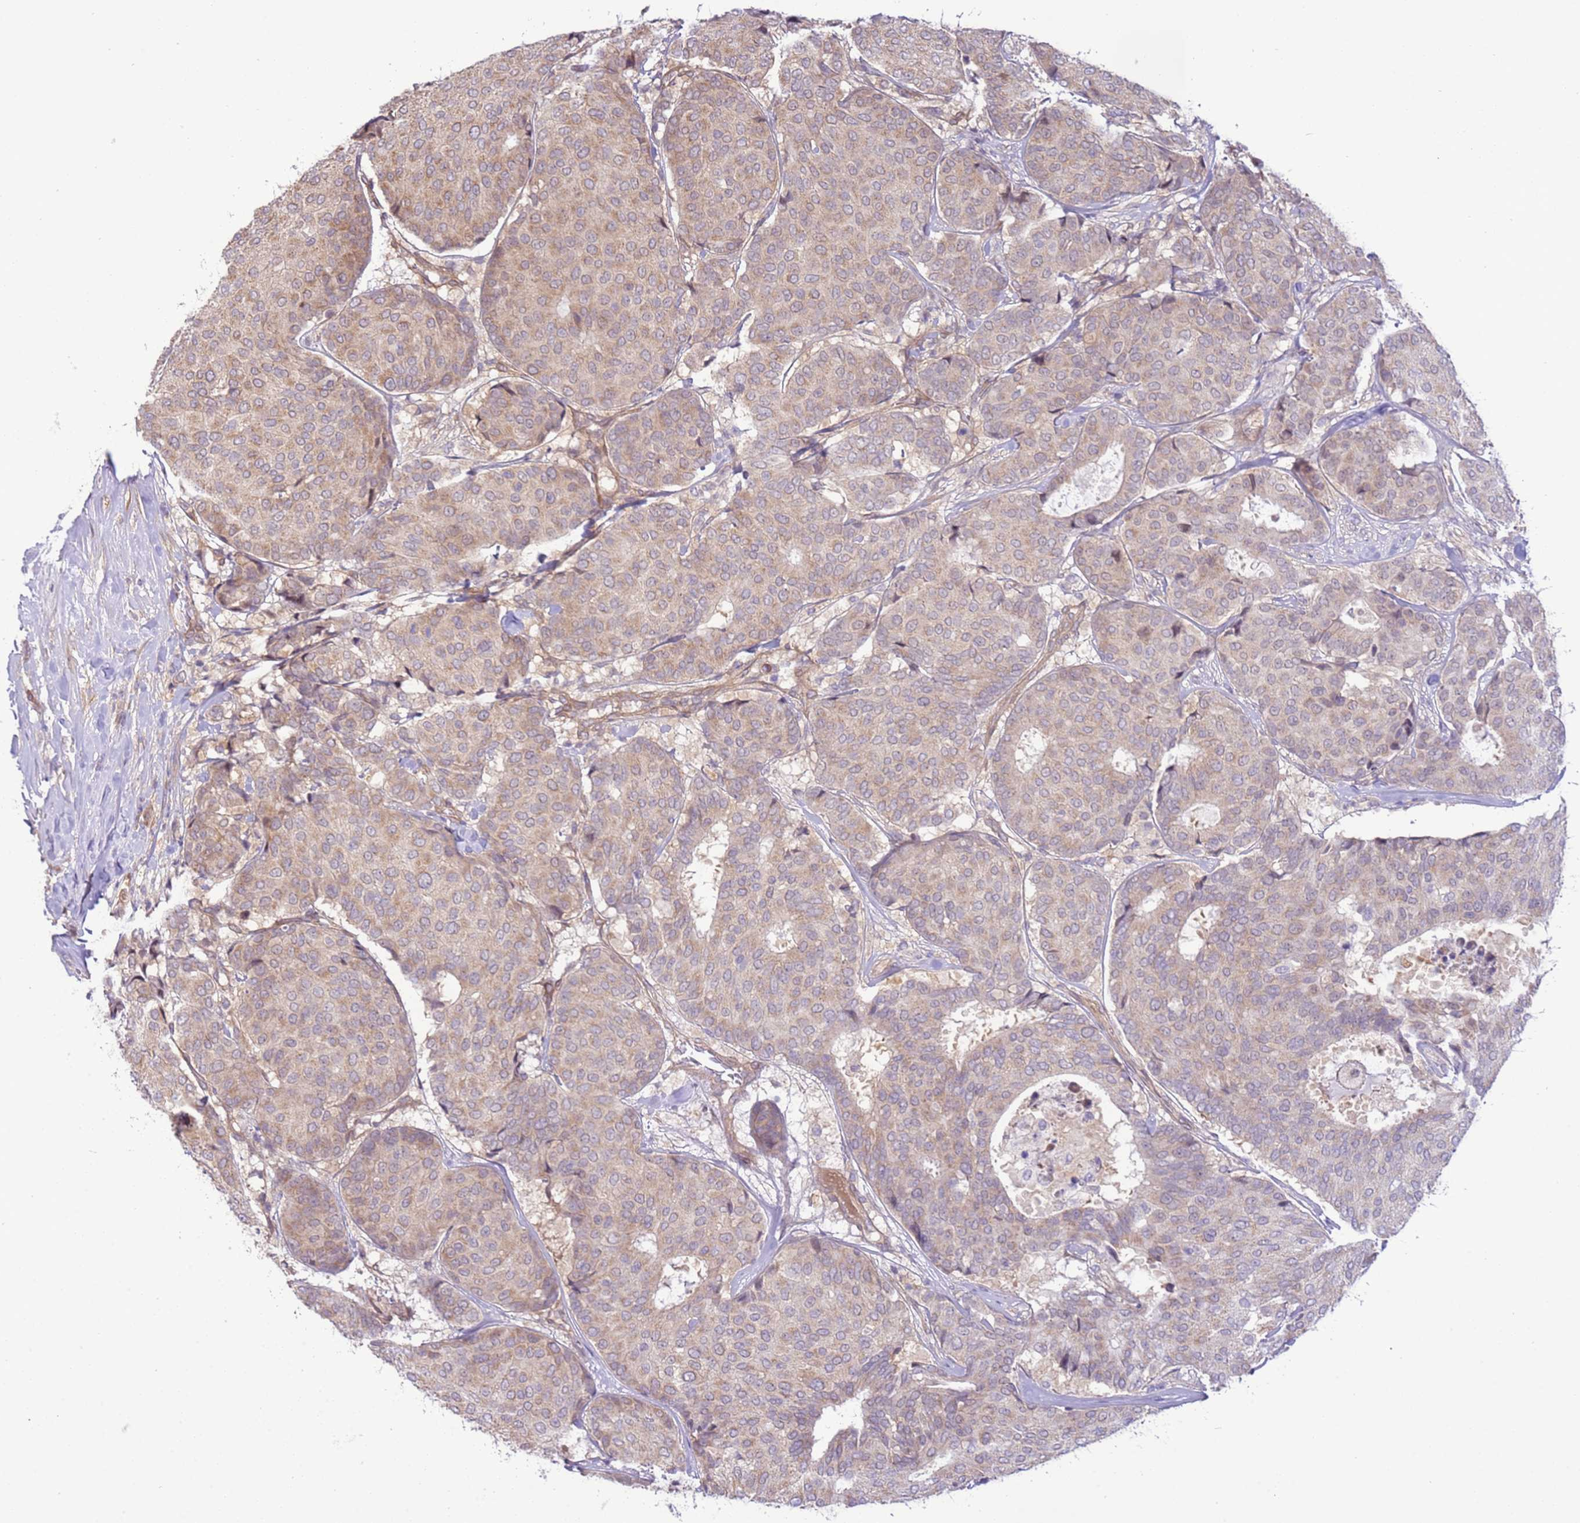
{"staining": {"intensity": "weak", "quantity": "25%-75%", "location": "cytoplasmic/membranous"}, "tissue": "breast cancer", "cell_type": "Tumor cells", "image_type": "cancer", "snomed": [{"axis": "morphology", "description": "Duct carcinoma"}, {"axis": "topography", "description": "Breast"}], "caption": "Immunohistochemical staining of breast invasive ductal carcinoma exhibits low levels of weak cytoplasmic/membranous protein staining in approximately 25%-75% of tumor cells. (brown staining indicates protein expression, while blue staining denotes nuclei).", "gene": "SCARA3", "patient": {"sex": "female", "age": 75}}